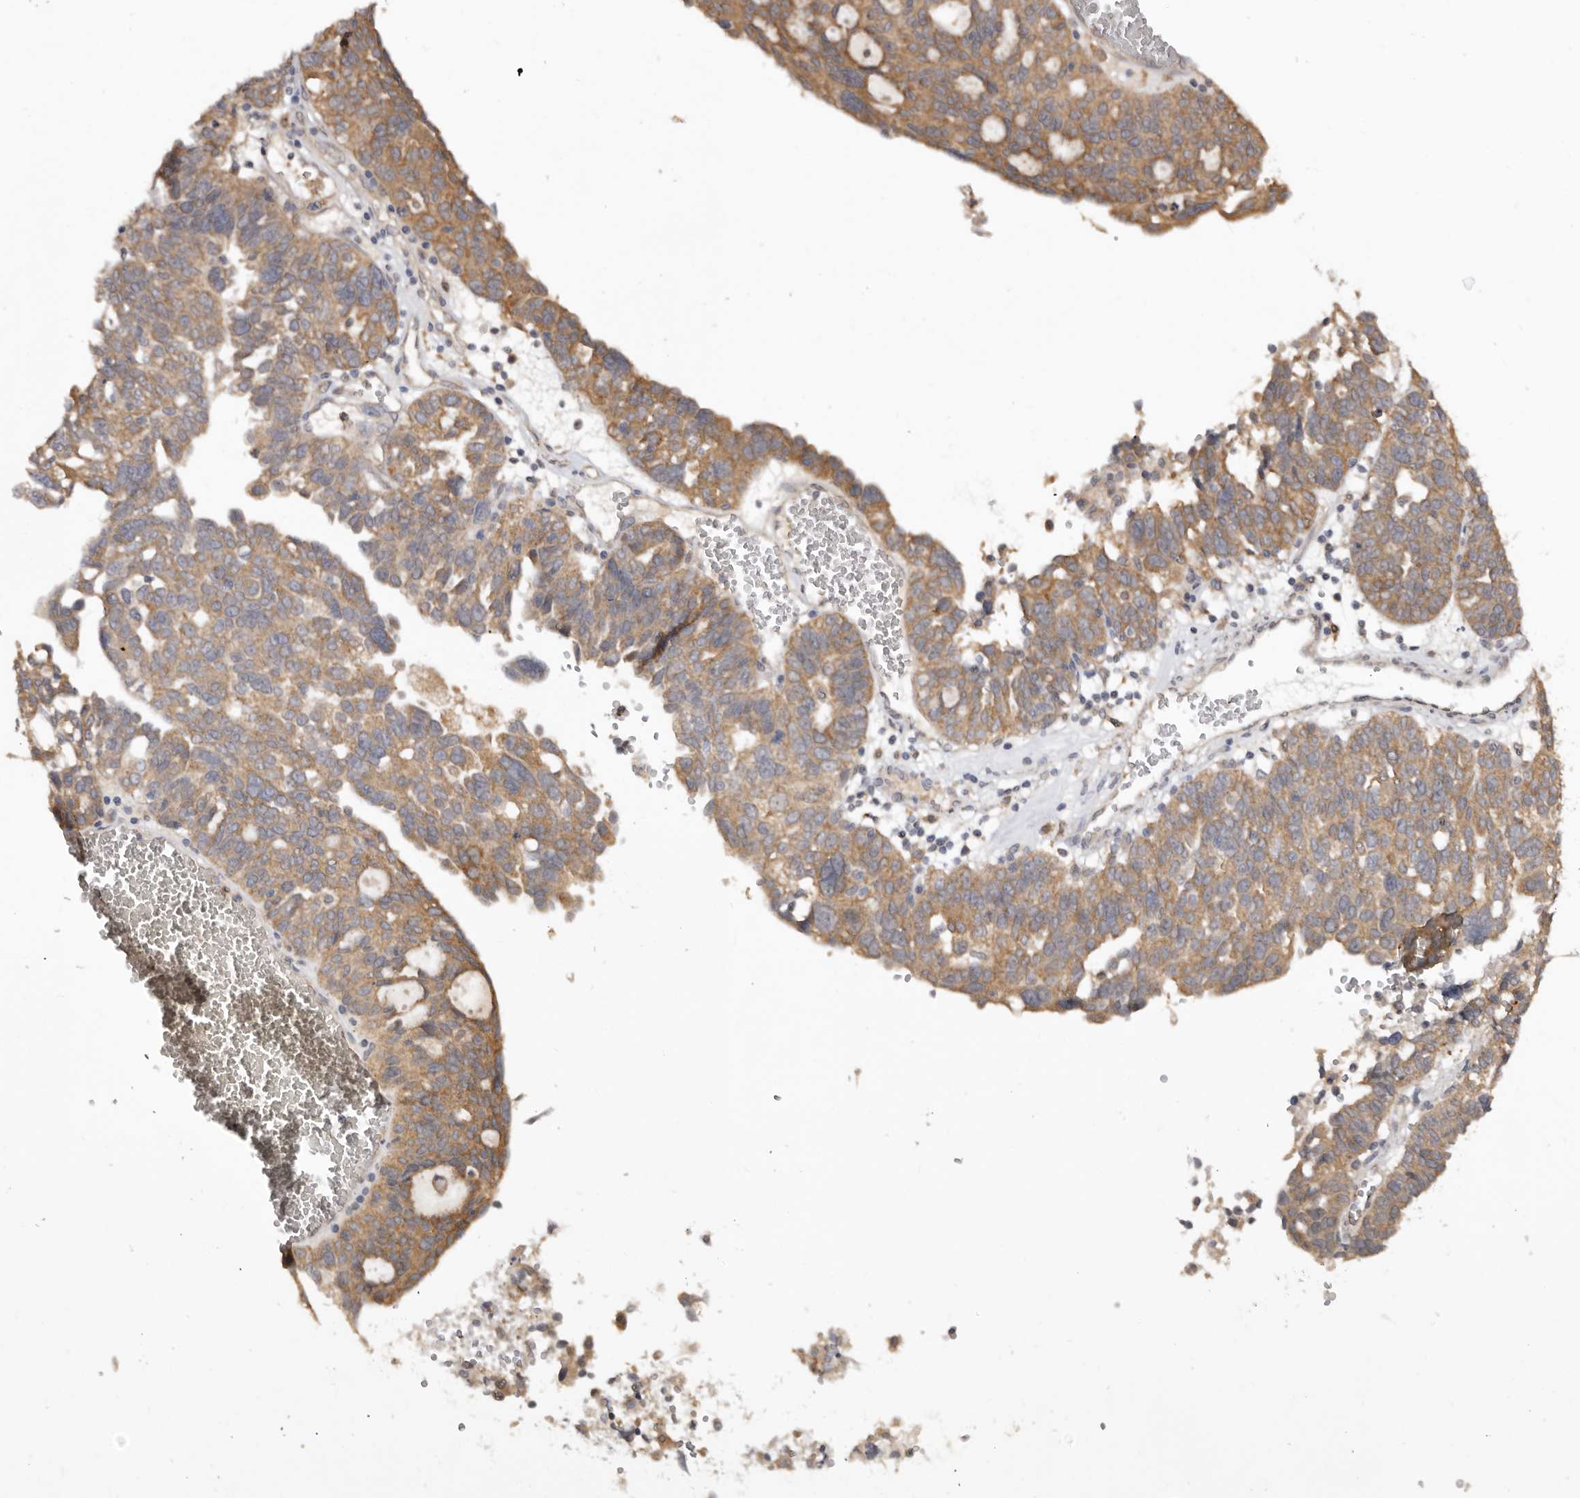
{"staining": {"intensity": "moderate", "quantity": "25%-75%", "location": "cytoplasmic/membranous"}, "tissue": "ovarian cancer", "cell_type": "Tumor cells", "image_type": "cancer", "snomed": [{"axis": "morphology", "description": "Cystadenocarcinoma, serous, NOS"}, {"axis": "topography", "description": "Ovary"}], "caption": "Protein staining of ovarian serous cystadenocarcinoma tissue exhibits moderate cytoplasmic/membranous staining in about 25%-75% of tumor cells. (Brightfield microscopy of DAB IHC at high magnification).", "gene": "RSPO2", "patient": {"sex": "female", "age": 59}}